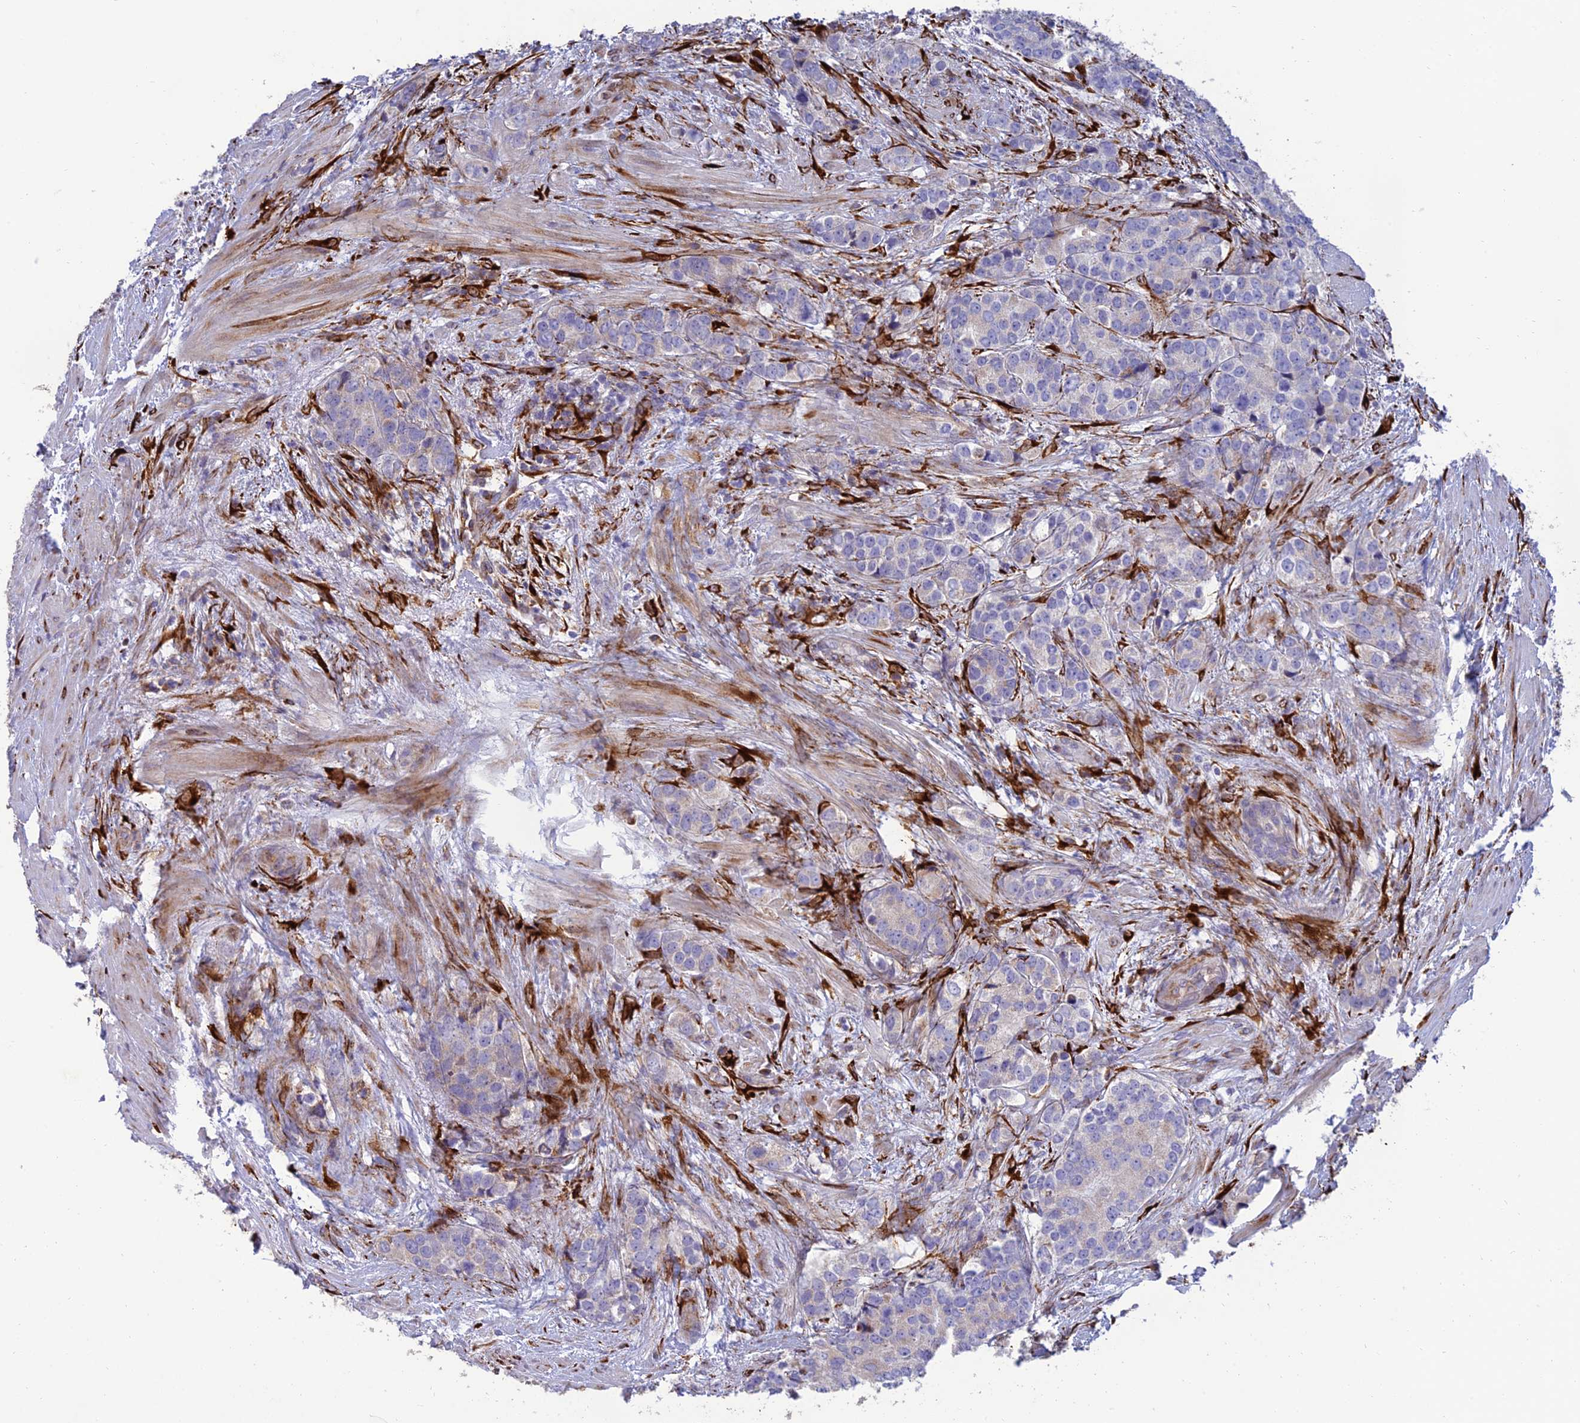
{"staining": {"intensity": "negative", "quantity": "none", "location": "none"}, "tissue": "prostate cancer", "cell_type": "Tumor cells", "image_type": "cancer", "snomed": [{"axis": "morphology", "description": "Adenocarcinoma, High grade"}, {"axis": "topography", "description": "Prostate"}], "caption": "This photomicrograph is of prostate cancer (adenocarcinoma (high-grade)) stained with IHC to label a protein in brown with the nuclei are counter-stained blue. There is no positivity in tumor cells.", "gene": "RCN3", "patient": {"sex": "male", "age": 62}}